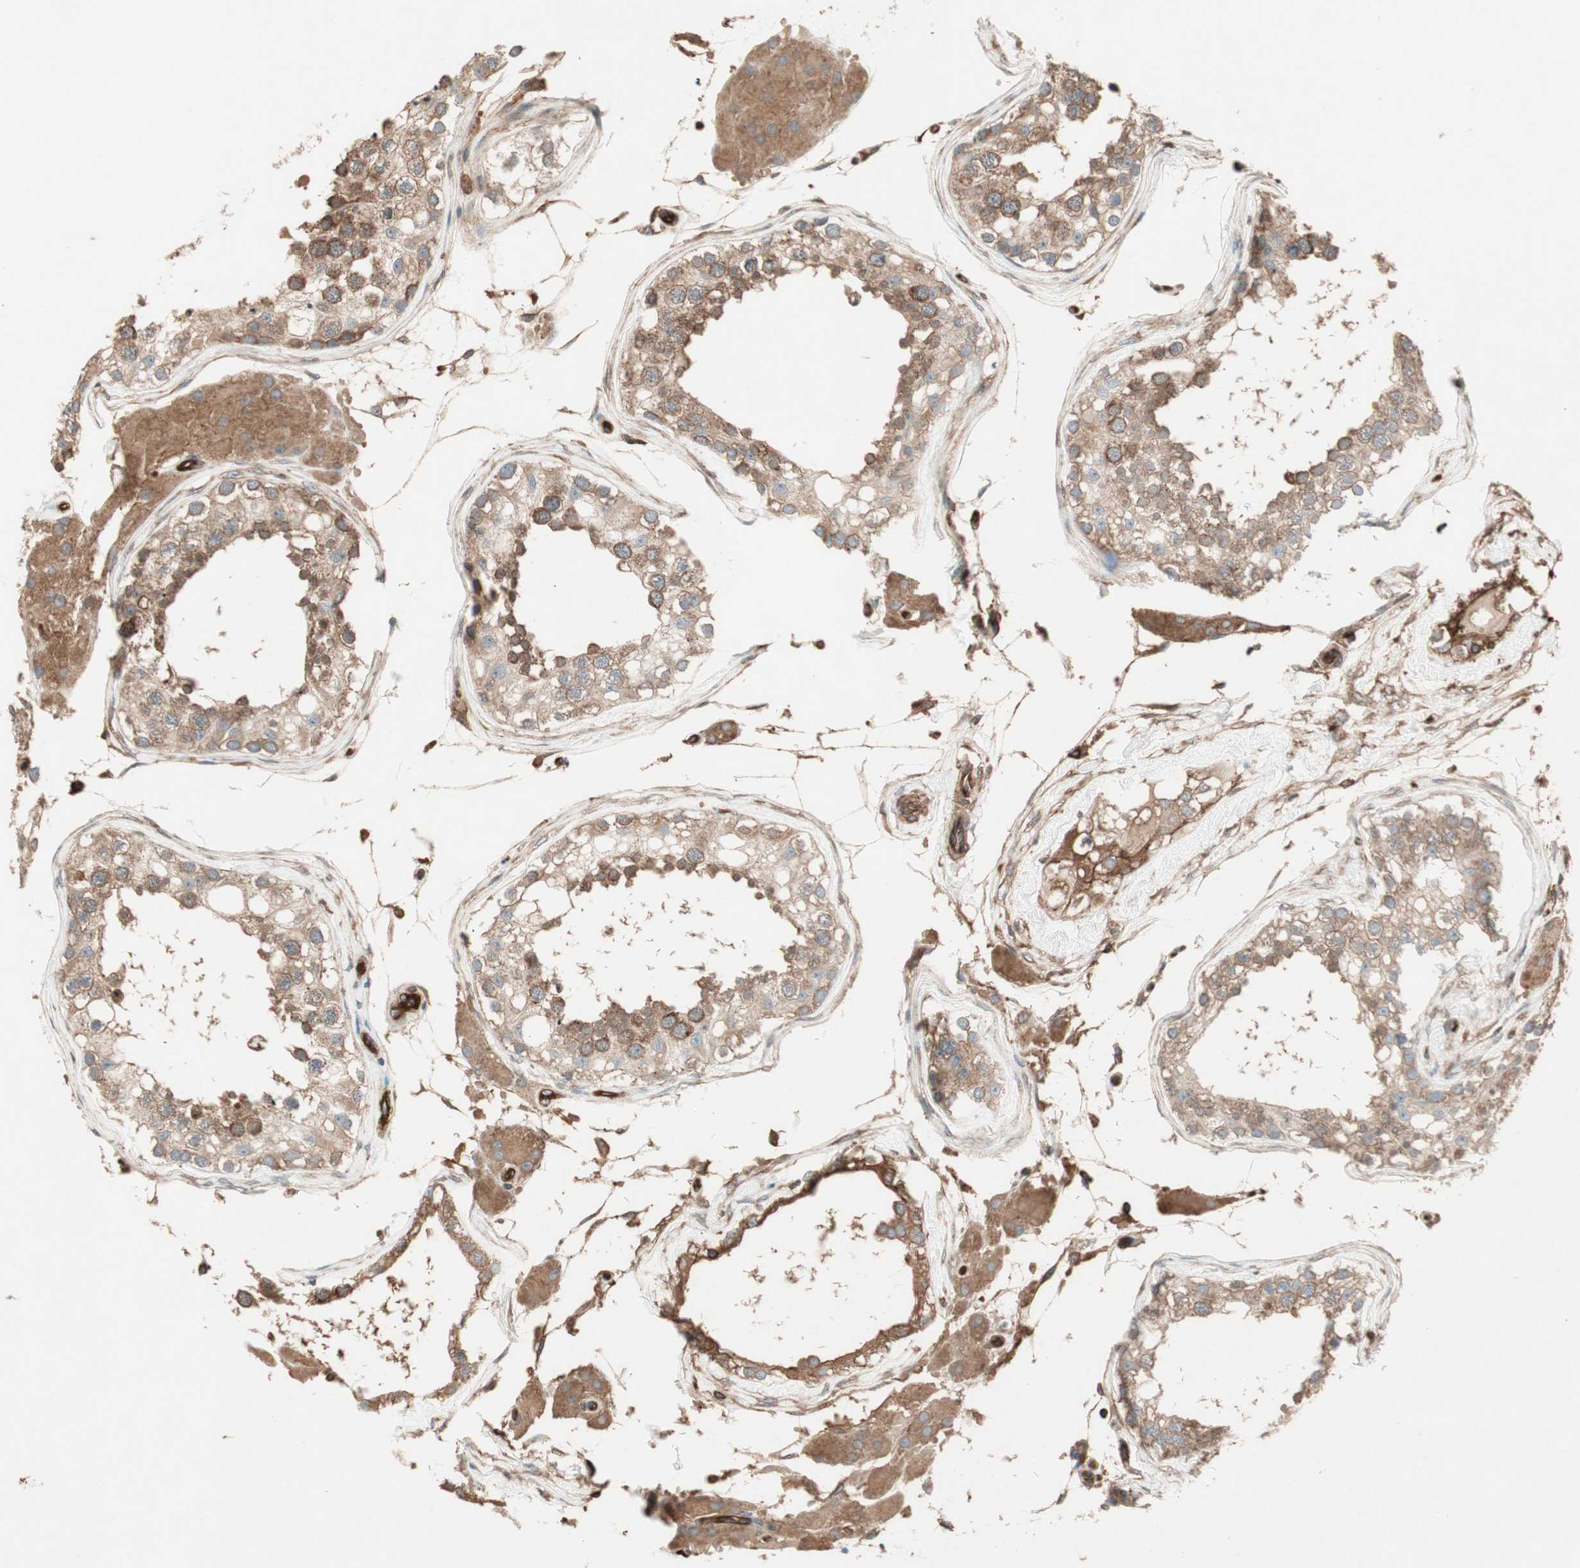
{"staining": {"intensity": "moderate", "quantity": ">75%", "location": "cytoplasmic/membranous"}, "tissue": "testis", "cell_type": "Cells in seminiferous ducts", "image_type": "normal", "snomed": [{"axis": "morphology", "description": "Normal tissue, NOS"}, {"axis": "topography", "description": "Testis"}], "caption": "A medium amount of moderate cytoplasmic/membranous expression is seen in about >75% of cells in seminiferous ducts in unremarkable testis.", "gene": "TCP11L1", "patient": {"sex": "male", "age": 68}}